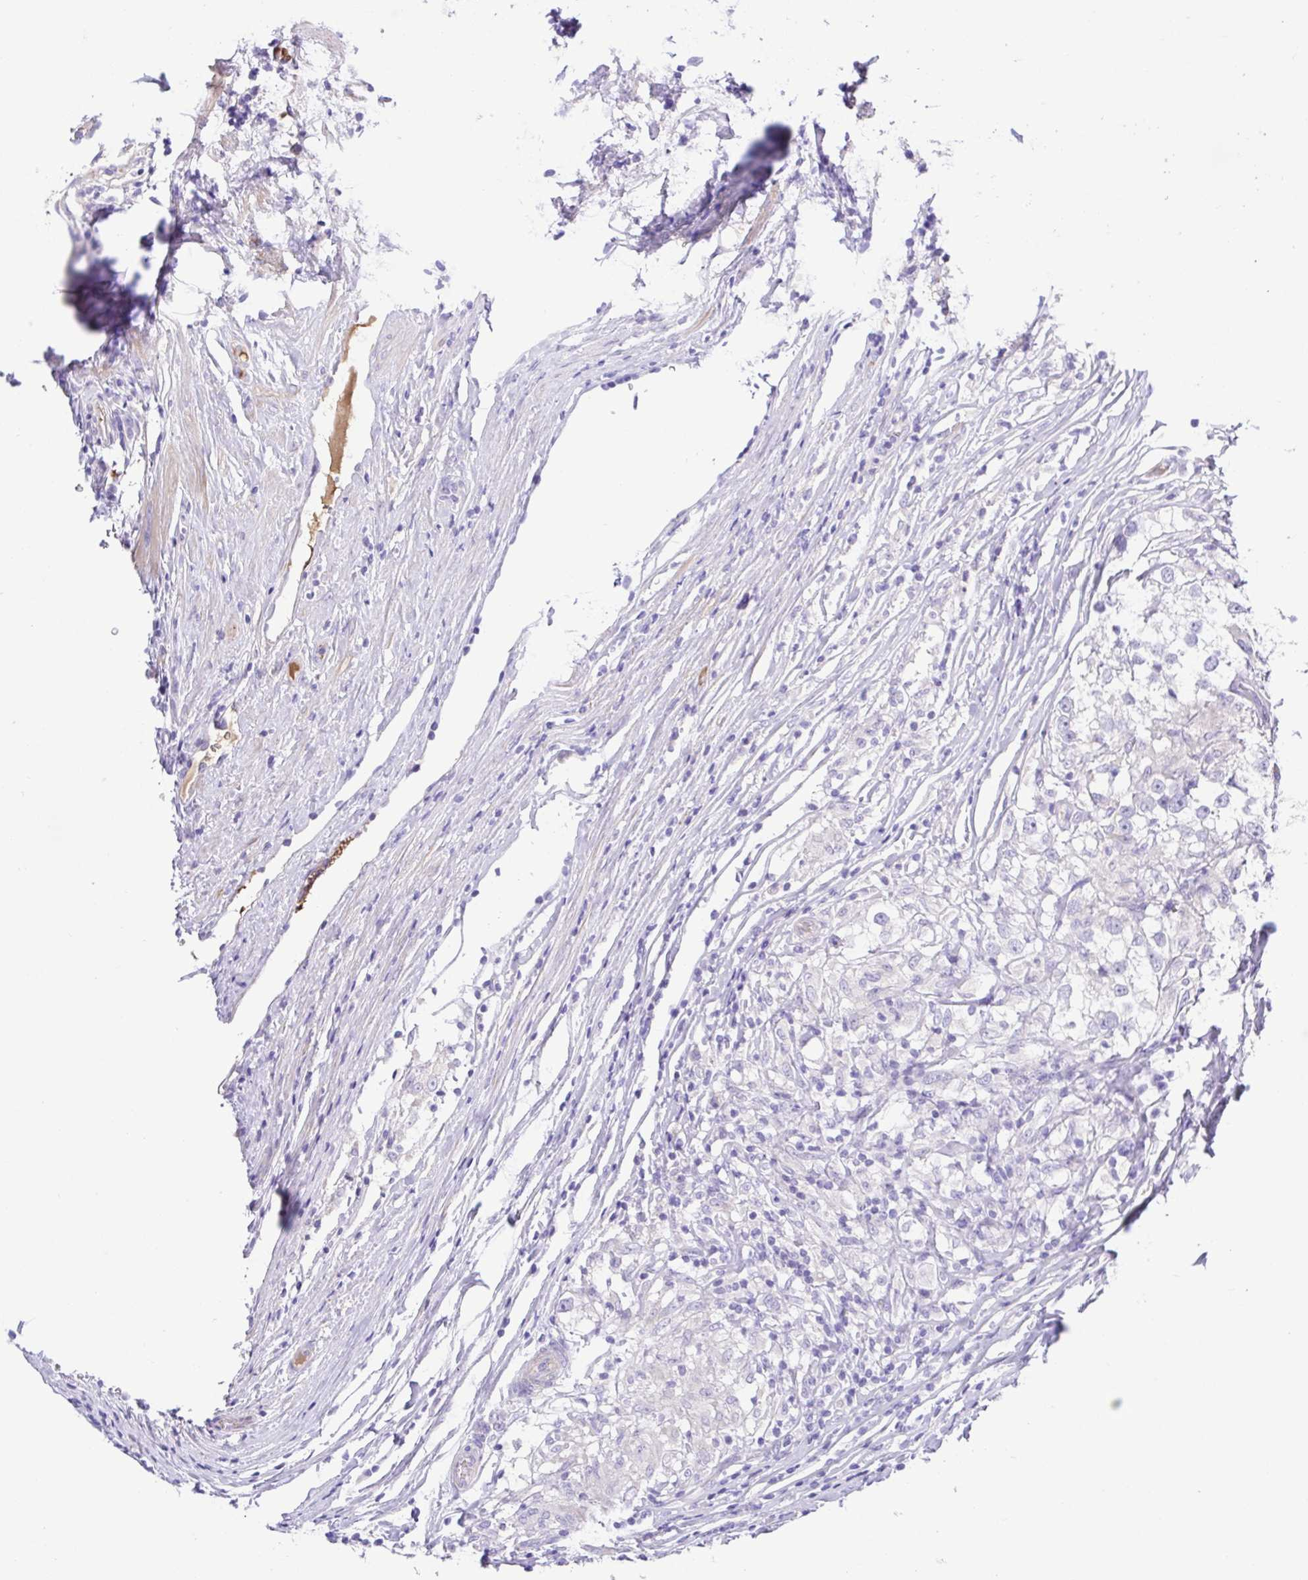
{"staining": {"intensity": "negative", "quantity": "none", "location": "none"}, "tissue": "testis cancer", "cell_type": "Tumor cells", "image_type": "cancer", "snomed": [{"axis": "morphology", "description": "Seminoma, NOS"}, {"axis": "topography", "description": "Testis"}], "caption": "The image demonstrates no staining of tumor cells in testis cancer. Brightfield microscopy of immunohistochemistry stained with DAB (brown) and hematoxylin (blue), captured at high magnification.", "gene": "GABBR2", "patient": {"sex": "male", "age": 46}}